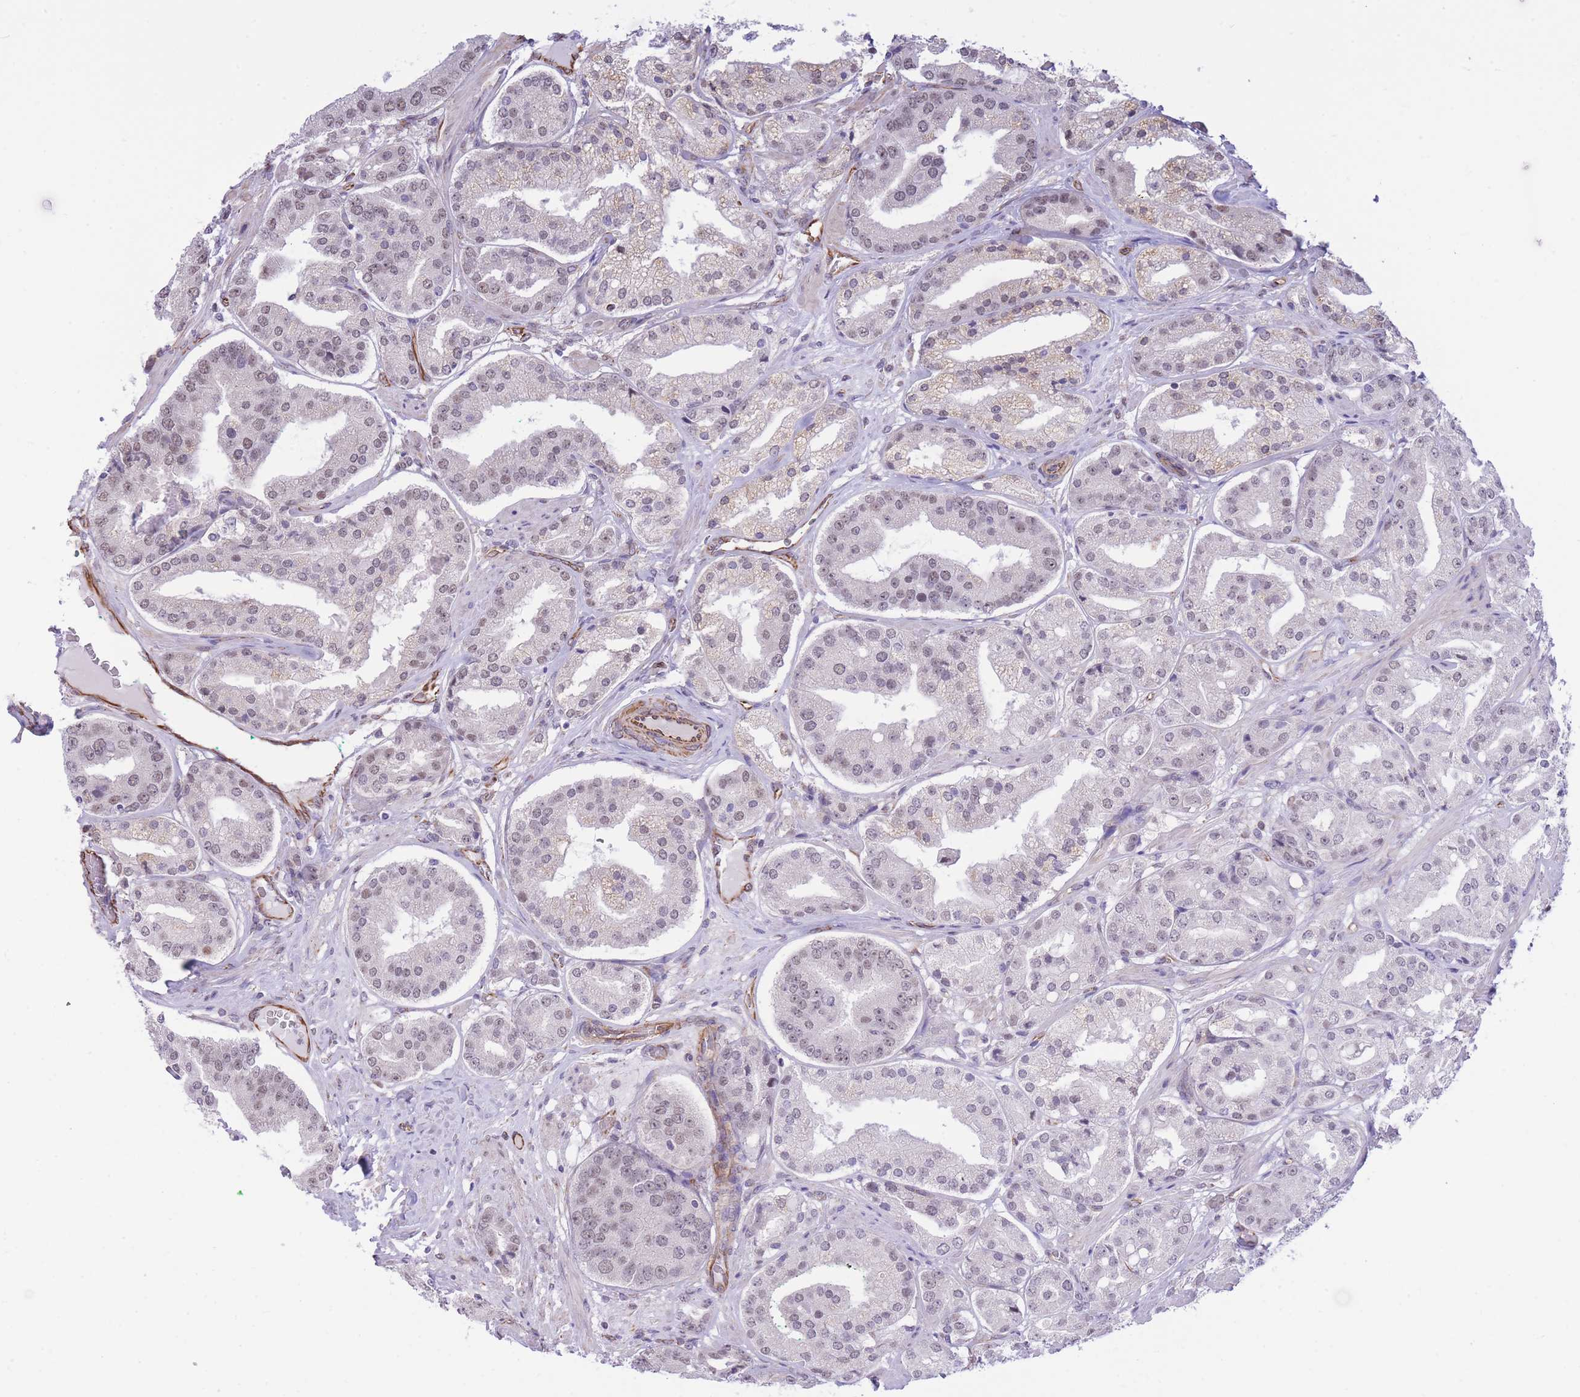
{"staining": {"intensity": "negative", "quantity": "none", "location": "none"}, "tissue": "prostate cancer", "cell_type": "Tumor cells", "image_type": "cancer", "snomed": [{"axis": "morphology", "description": "Adenocarcinoma, High grade"}, {"axis": "topography", "description": "Prostate"}], "caption": "Image shows no protein positivity in tumor cells of adenocarcinoma (high-grade) (prostate) tissue.", "gene": "PSG8", "patient": {"sex": "male", "age": 63}}